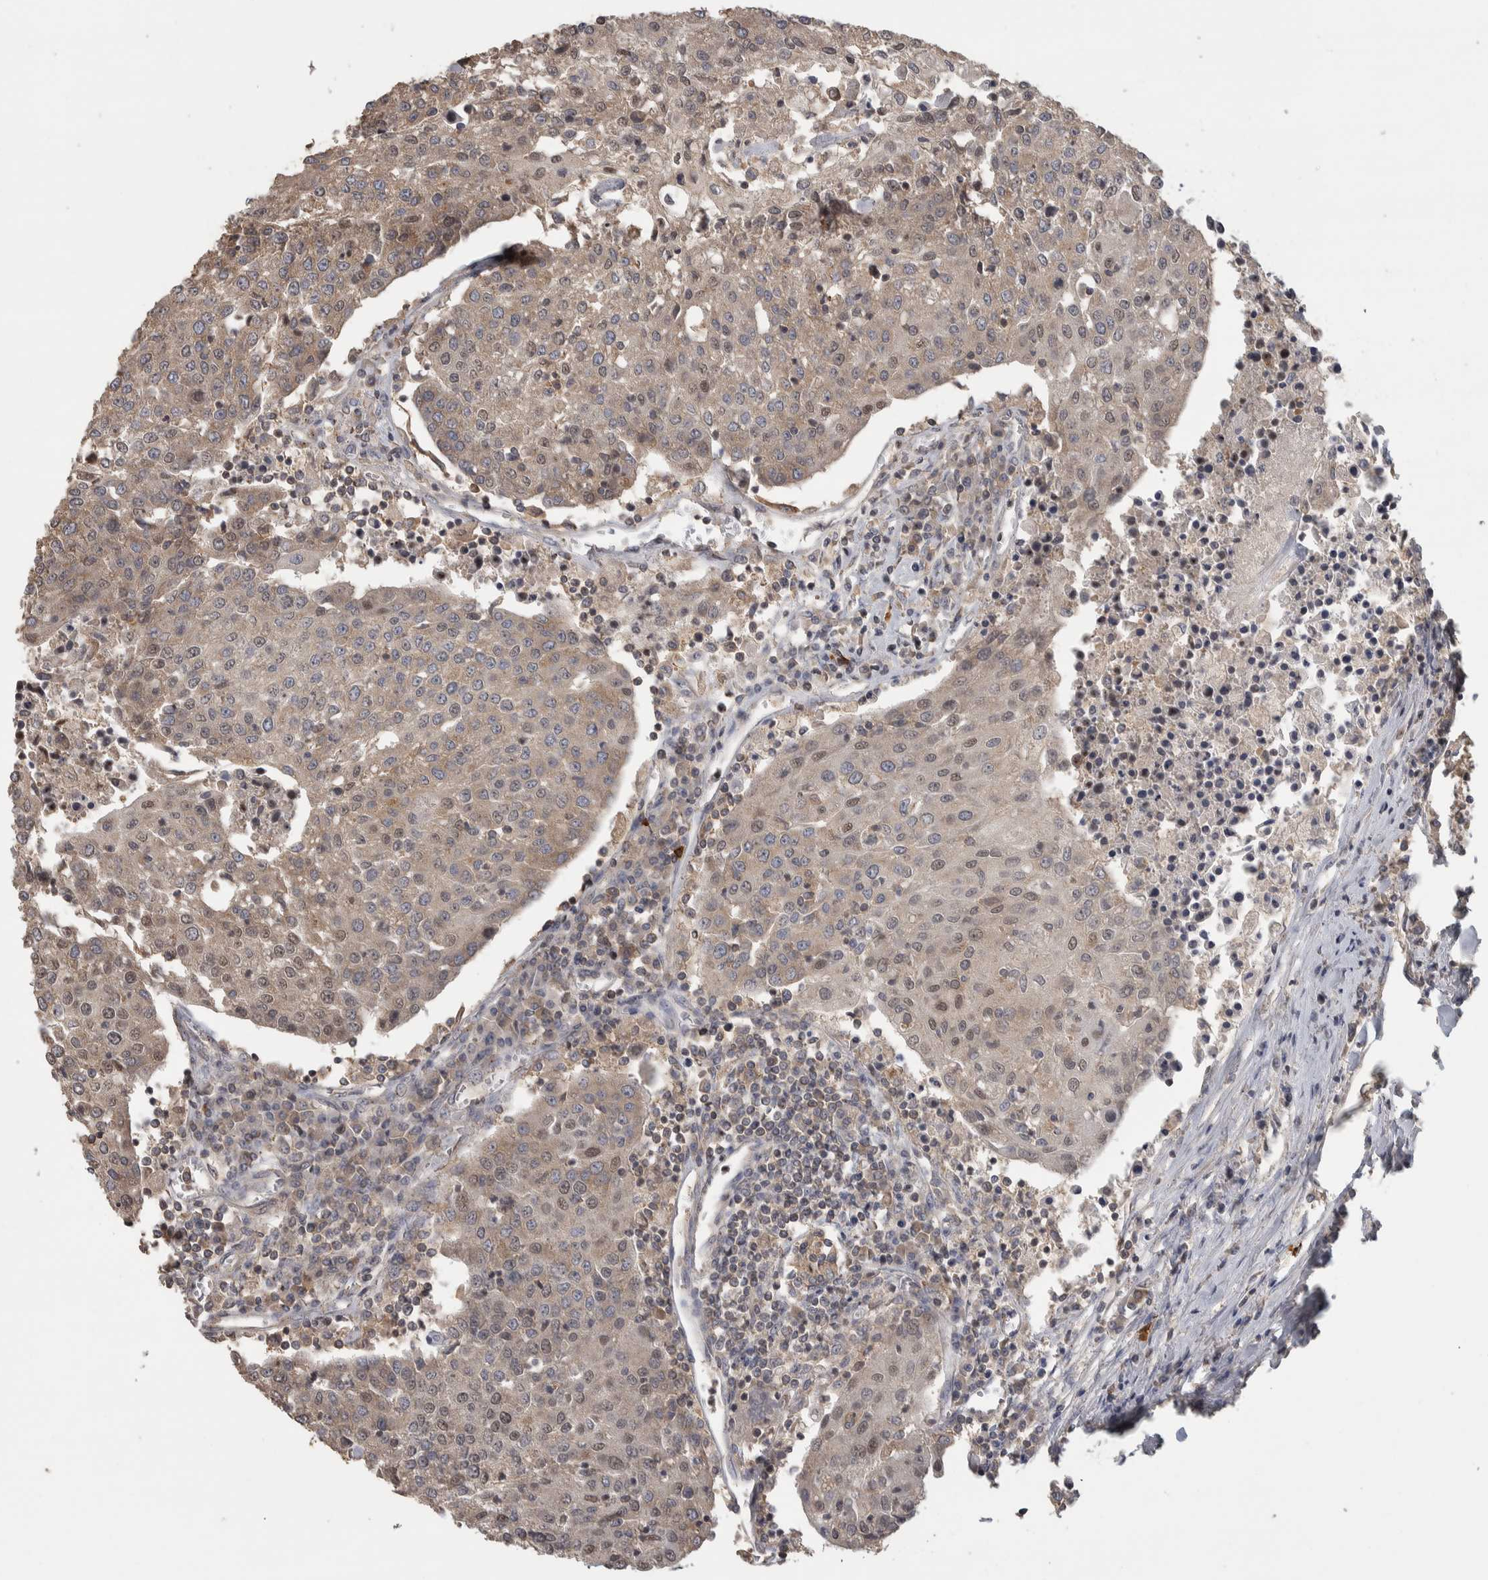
{"staining": {"intensity": "weak", "quantity": "25%-75%", "location": "cytoplasmic/membranous"}, "tissue": "urothelial cancer", "cell_type": "Tumor cells", "image_type": "cancer", "snomed": [{"axis": "morphology", "description": "Urothelial carcinoma, High grade"}, {"axis": "topography", "description": "Urinary bladder"}], "caption": "Weak cytoplasmic/membranous staining for a protein is appreciated in approximately 25%-75% of tumor cells of urothelial carcinoma (high-grade) using immunohistochemistry.", "gene": "IFRD1", "patient": {"sex": "female", "age": 85}}